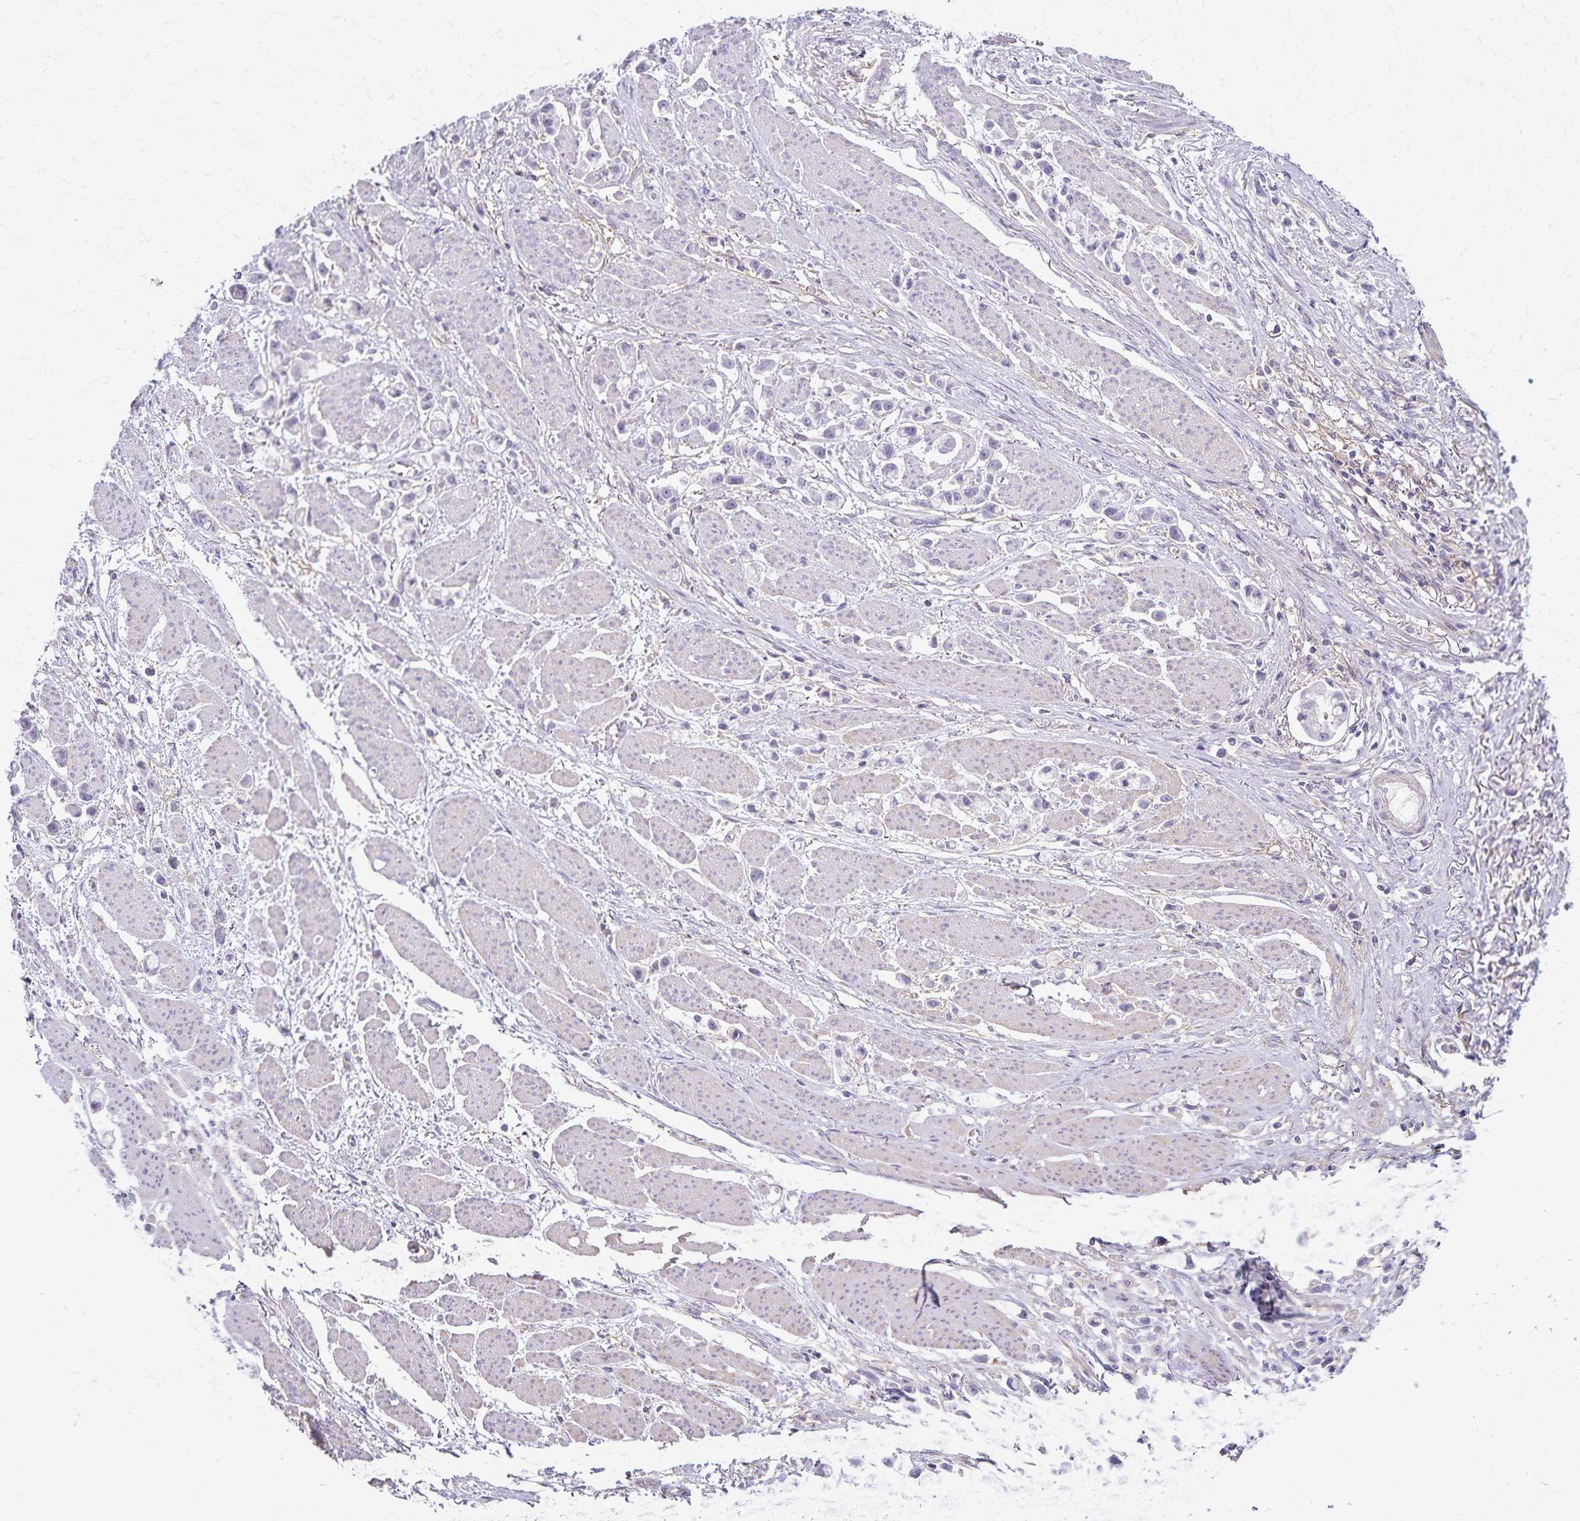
{"staining": {"intensity": "negative", "quantity": "none", "location": "none"}, "tissue": "stomach cancer", "cell_type": "Tumor cells", "image_type": "cancer", "snomed": [{"axis": "morphology", "description": "Adenocarcinoma, NOS"}, {"axis": "topography", "description": "Stomach"}], "caption": "Stomach adenocarcinoma was stained to show a protein in brown. There is no significant expression in tumor cells.", "gene": "KISS1", "patient": {"sex": "female", "age": 81}}